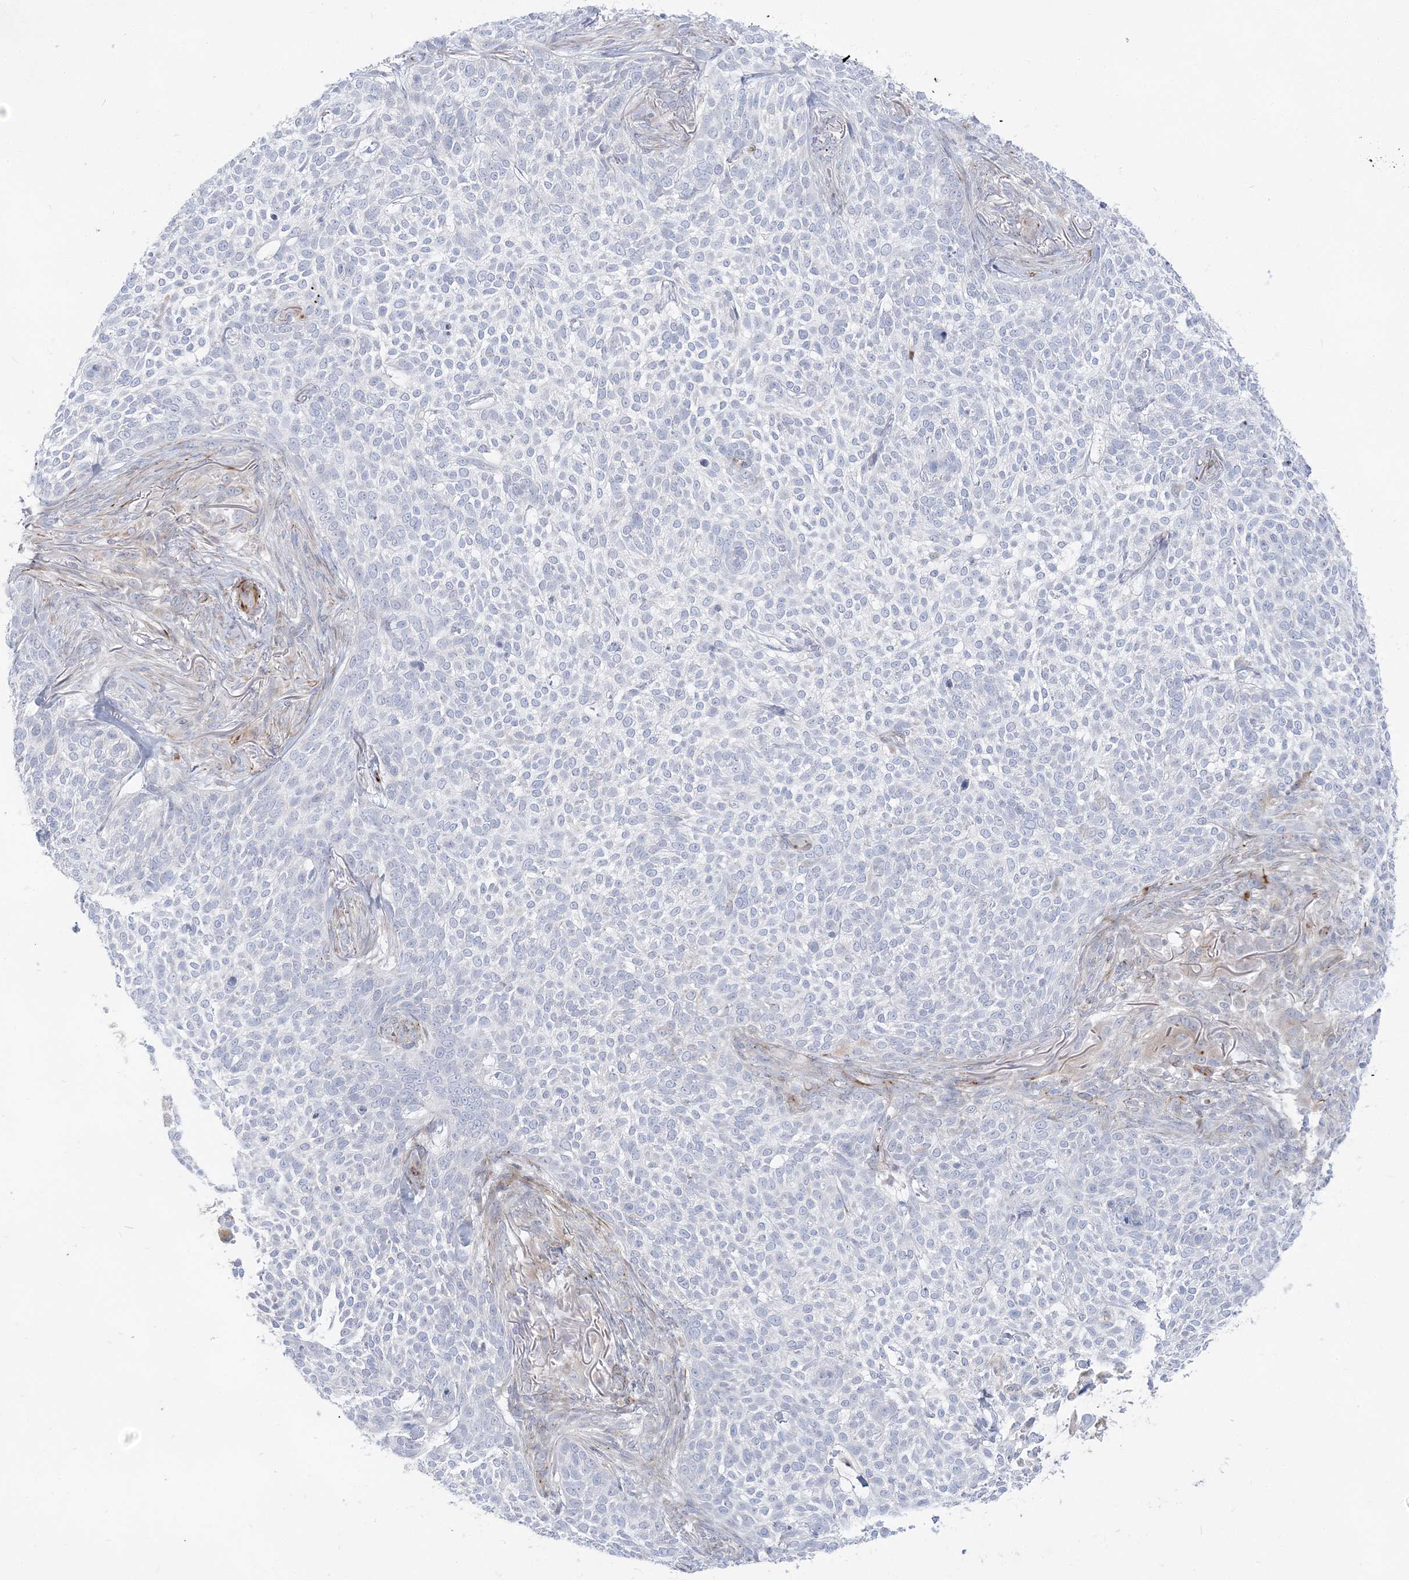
{"staining": {"intensity": "negative", "quantity": "none", "location": "none"}, "tissue": "skin cancer", "cell_type": "Tumor cells", "image_type": "cancer", "snomed": [{"axis": "morphology", "description": "Basal cell carcinoma"}, {"axis": "topography", "description": "Skin"}], "caption": "Human skin cancer stained for a protein using immunohistochemistry exhibits no positivity in tumor cells.", "gene": "GPAT2", "patient": {"sex": "female", "age": 64}}